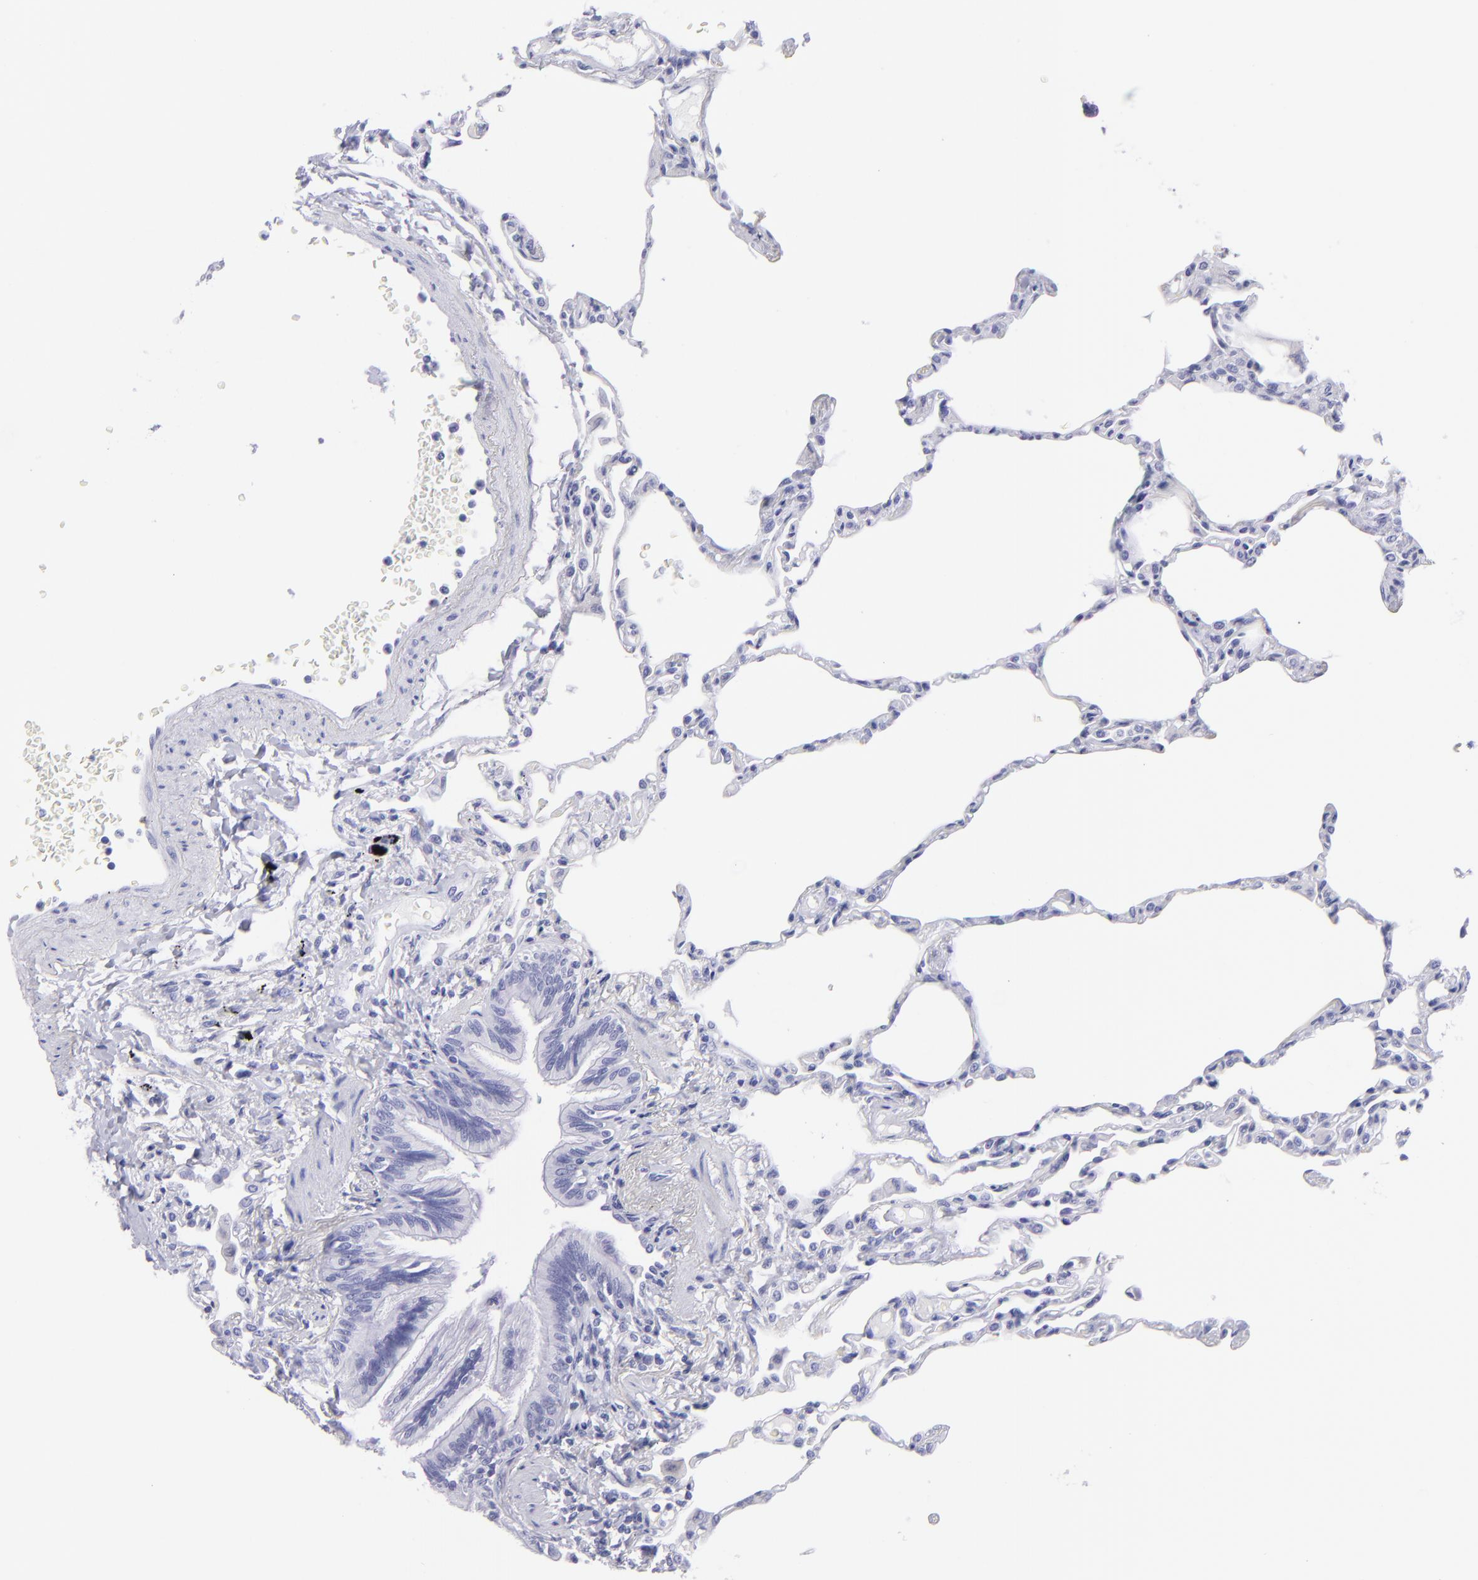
{"staining": {"intensity": "negative", "quantity": "none", "location": "none"}, "tissue": "lung", "cell_type": "Alveolar cells", "image_type": "normal", "snomed": [{"axis": "morphology", "description": "Normal tissue, NOS"}, {"axis": "topography", "description": "Lung"}], "caption": "A histopathology image of lung stained for a protein shows no brown staining in alveolar cells. (Stains: DAB (3,3'-diaminobenzidine) IHC with hematoxylin counter stain, Microscopy: brightfield microscopy at high magnification).", "gene": "CNP", "patient": {"sex": "female", "age": 49}}